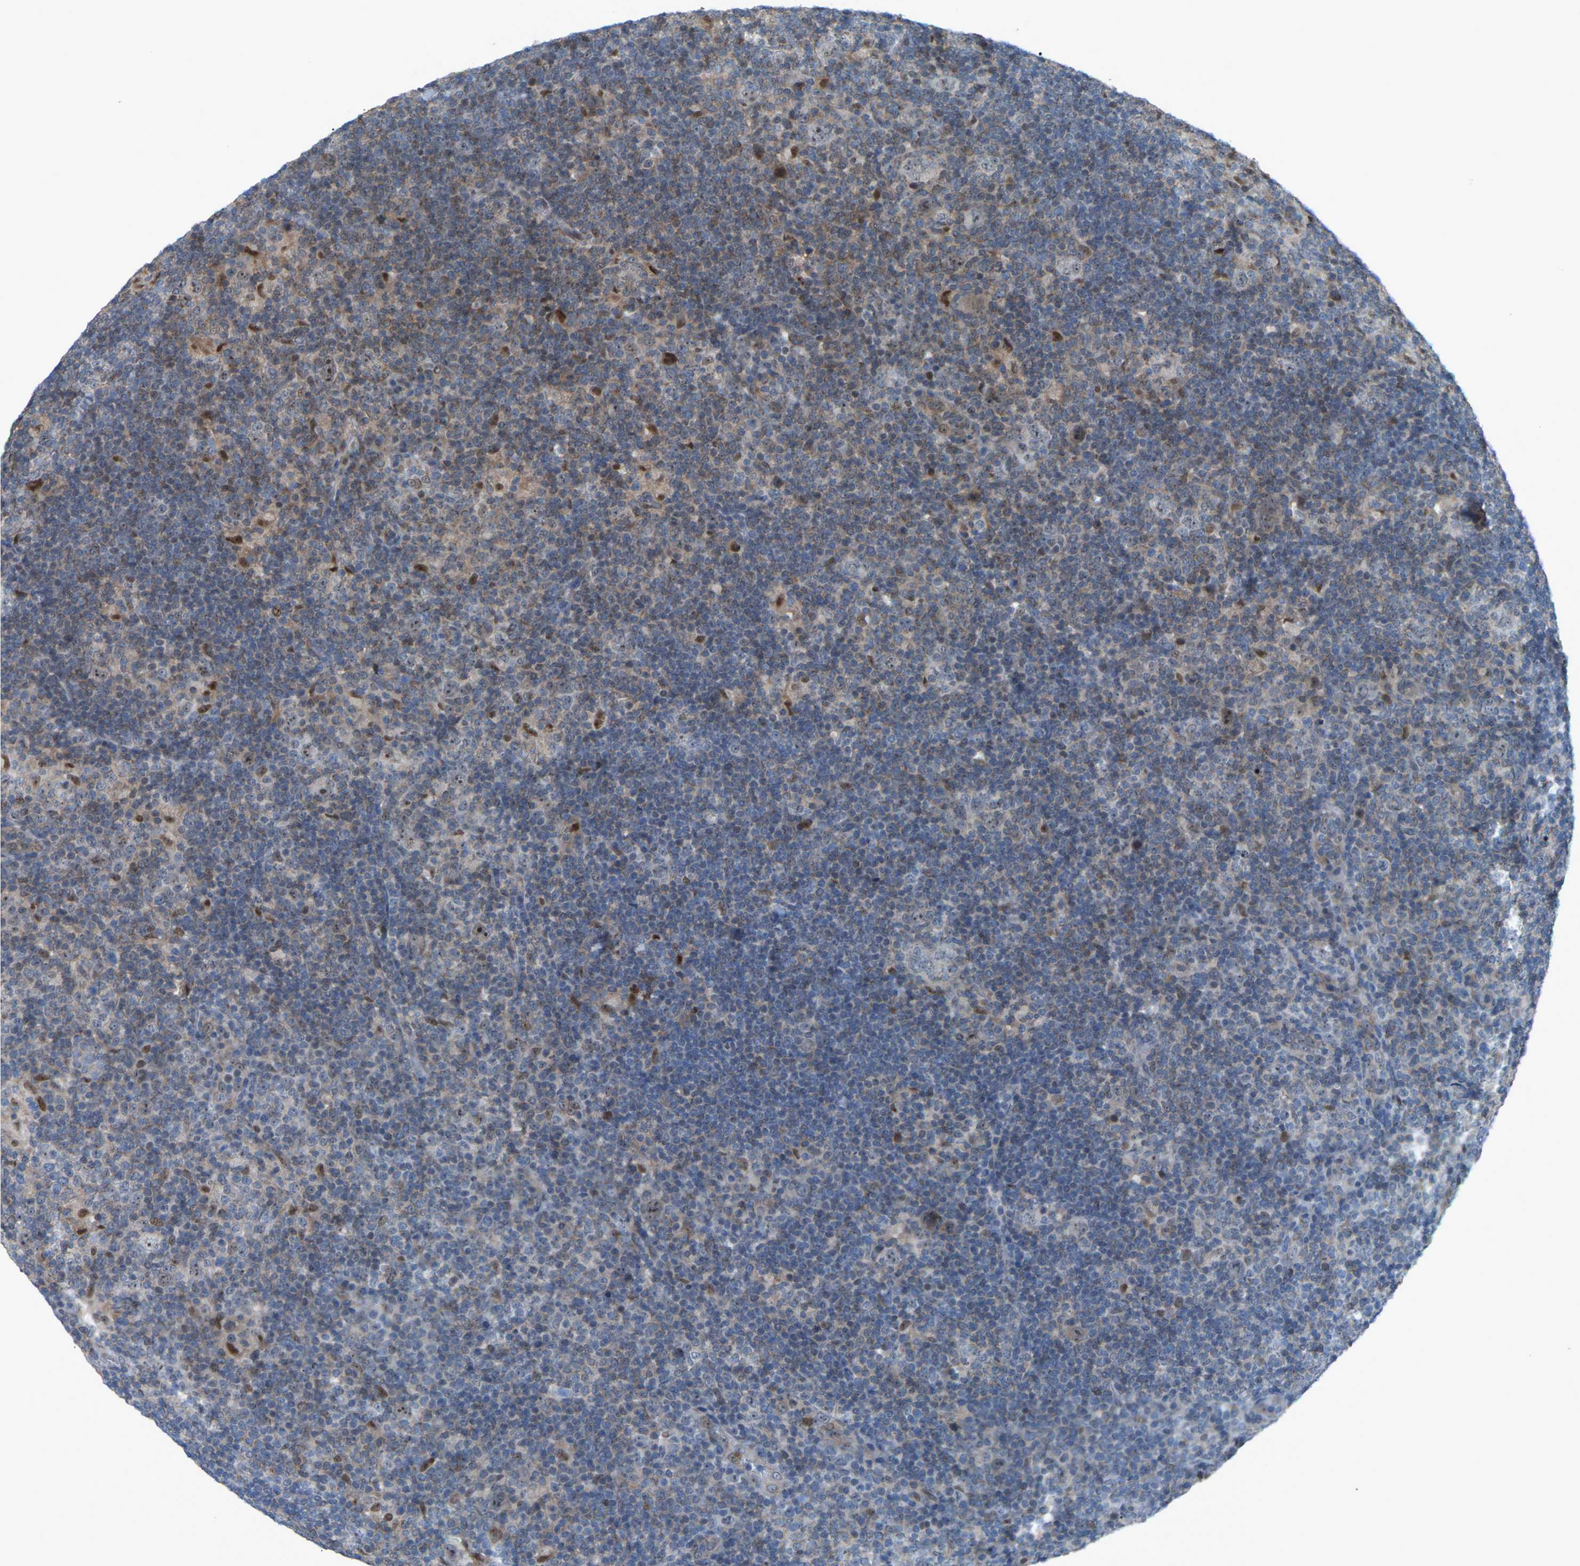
{"staining": {"intensity": "weak", "quantity": ">75%", "location": "nuclear"}, "tissue": "lymphoma", "cell_type": "Tumor cells", "image_type": "cancer", "snomed": [{"axis": "morphology", "description": "Hodgkin's disease, NOS"}, {"axis": "topography", "description": "Lymph node"}], "caption": "Immunohistochemistry (IHC) photomicrograph of neoplastic tissue: Hodgkin's disease stained using IHC shows low levels of weak protein expression localized specifically in the nuclear of tumor cells, appearing as a nuclear brown color.", "gene": "CROT", "patient": {"sex": "female", "age": 57}}